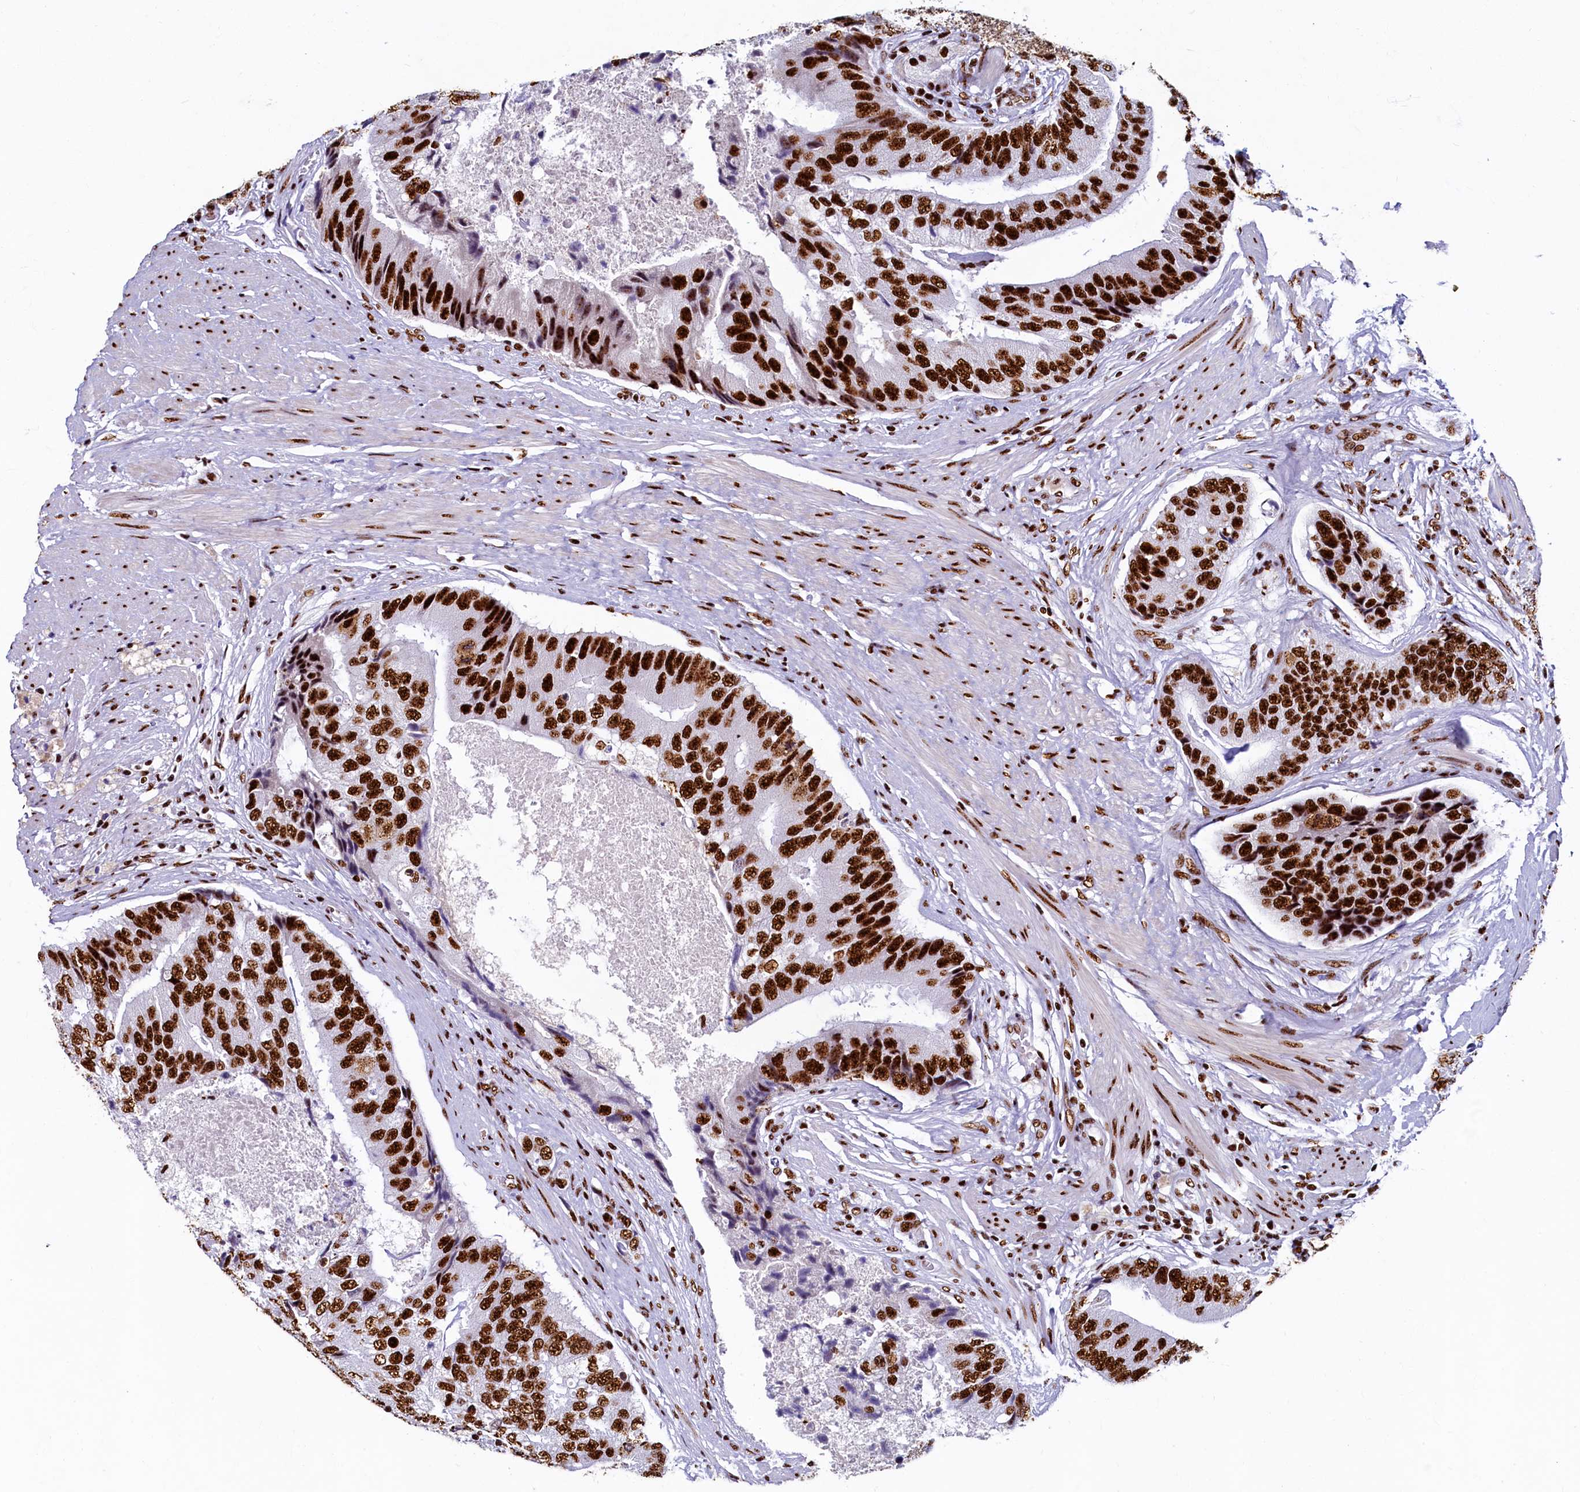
{"staining": {"intensity": "strong", "quantity": ">75%", "location": "nuclear"}, "tissue": "prostate cancer", "cell_type": "Tumor cells", "image_type": "cancer", "snomed": [{"axis": "morphology", "description": "Adenocarcinoma, High grade"}, {"axis": "topography", "description": "Prostate"}], "caption": "IHC (DAB) staining of prostate cancer displays strong nuclear protein expression in about >75% of tumor cells. (DAB (3,3'-diaminobenzidine) IHC with brightfield microscopy, high magnification).", "gene": "SRRM2", "patient": {"sex": "male", "age": 70}}